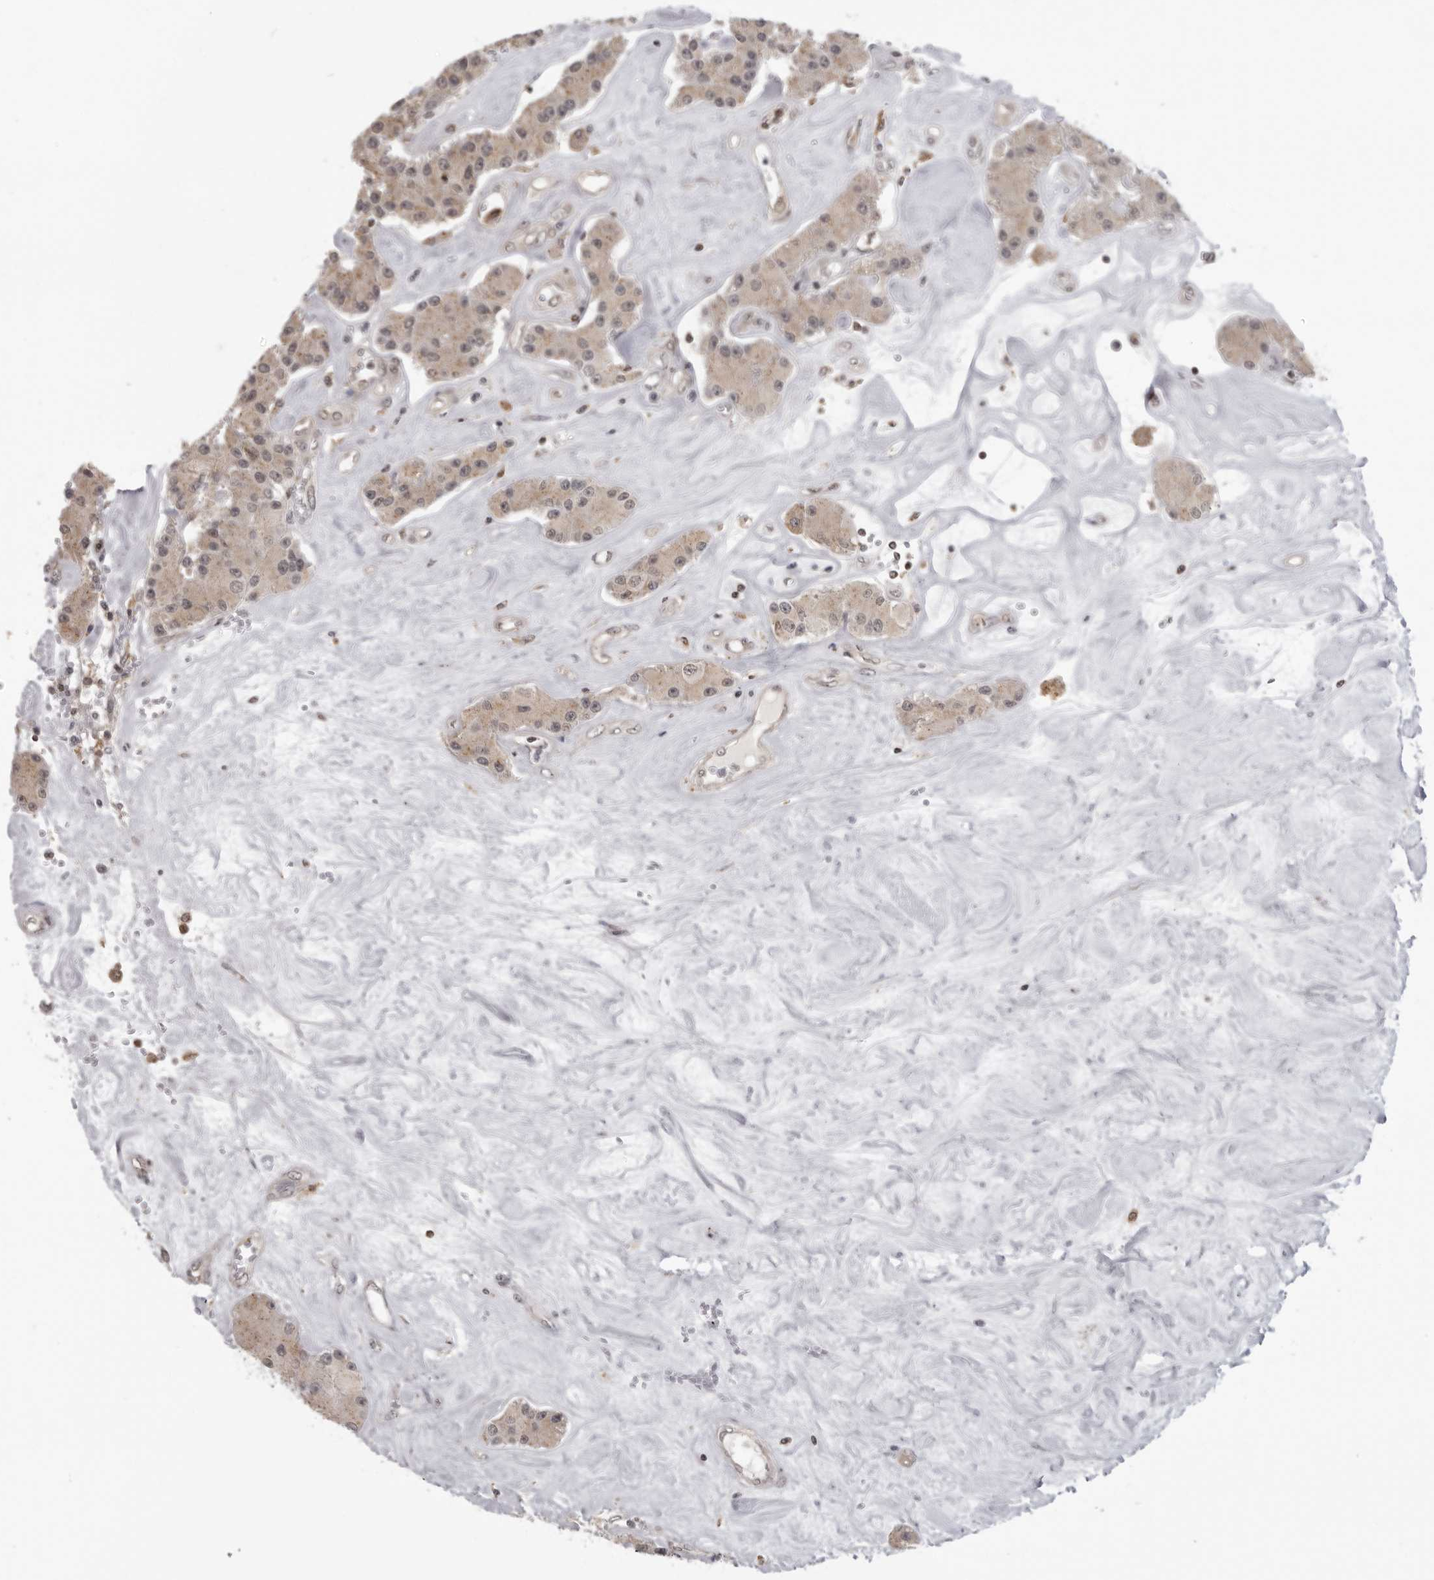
{"staining": {"intensity": "moderate", "quantity": ">75%", "location": "cytoplasmic/membranous,nuclear"}, "tissue": "carcinoid", "cell_type": "Tumor cells", "image_type": "cancer", "snomed": [{"axis": "morphology", "description": "Carcinoid, malignant, NOS"}, {"axis": "topography", "description": "Pancreas"}], "caption": "Immunohistochemistry (IHC) photomicrograph of human carcinoid stained for a protein (brown), which displays medium levels of moderate cytoplasmic/membranous and nuclear expression in approximately >75% of tumor cells.", "gene": "PDCL3", "patient": {"sex": "male", "age": 41}}